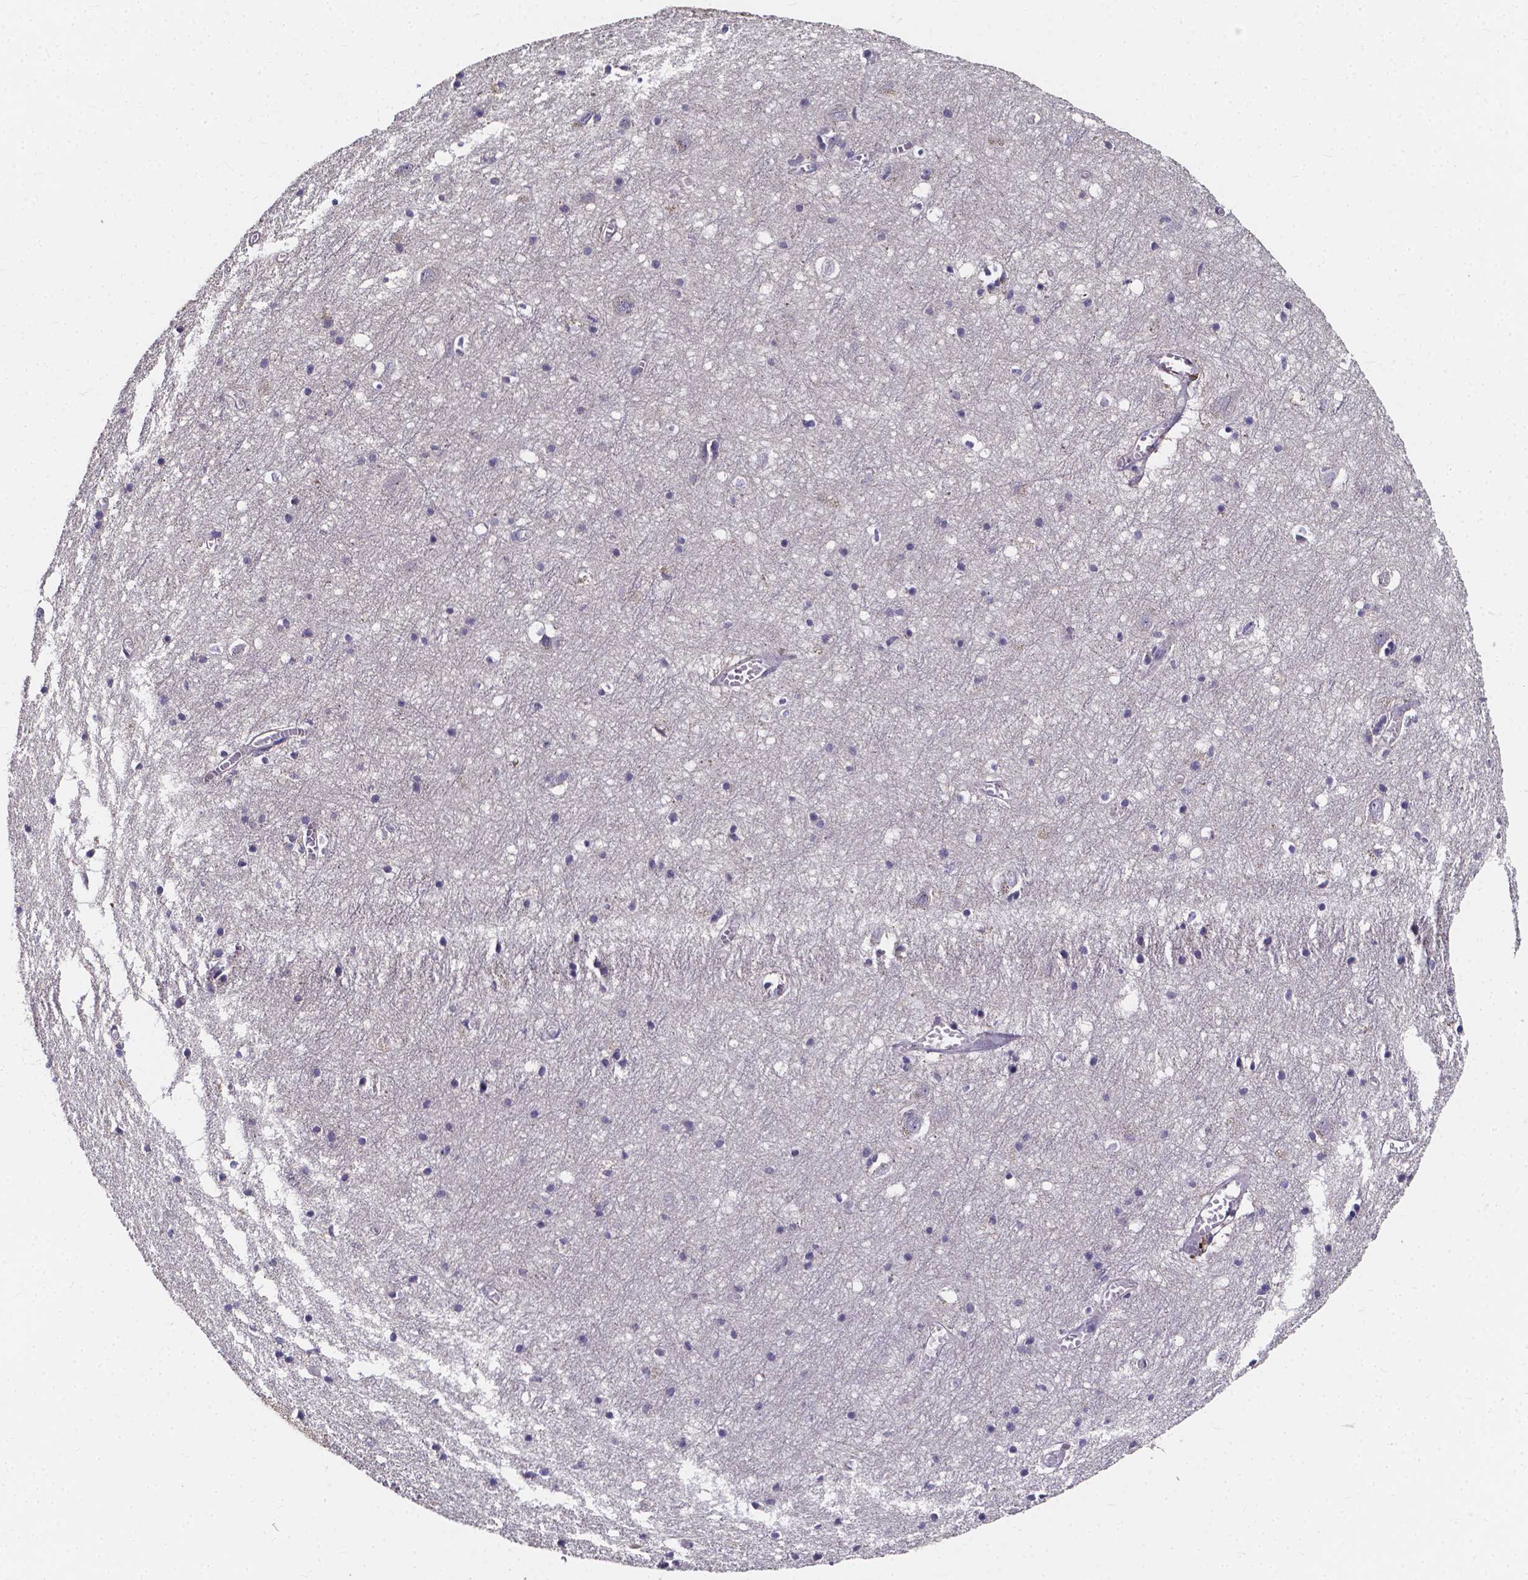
{"staining": {"intensity": "weak", "quantity": "25%-75%", "location": "cytoplasmic/membranous"}, "tissue": "cerebral cortex", "cell_type": "Endothelial cells", "image_type": "normal", "snomed": [{"axis": "morphology", "description": "Normal tissue, NOS"}, {"axis": "topography", "description": "Cerebral cortex"}], "caption": "Unremarkable cerebral cortex displays weak cytoplasmic/membranous staining in about 25%-75% of endothelial cells, visualized by immunohistochemistry. (DAB IHC with brightfield microscopy, high magnification).", "gene": "THEMIS", "patient": {"sex": "male", "age": 70}}